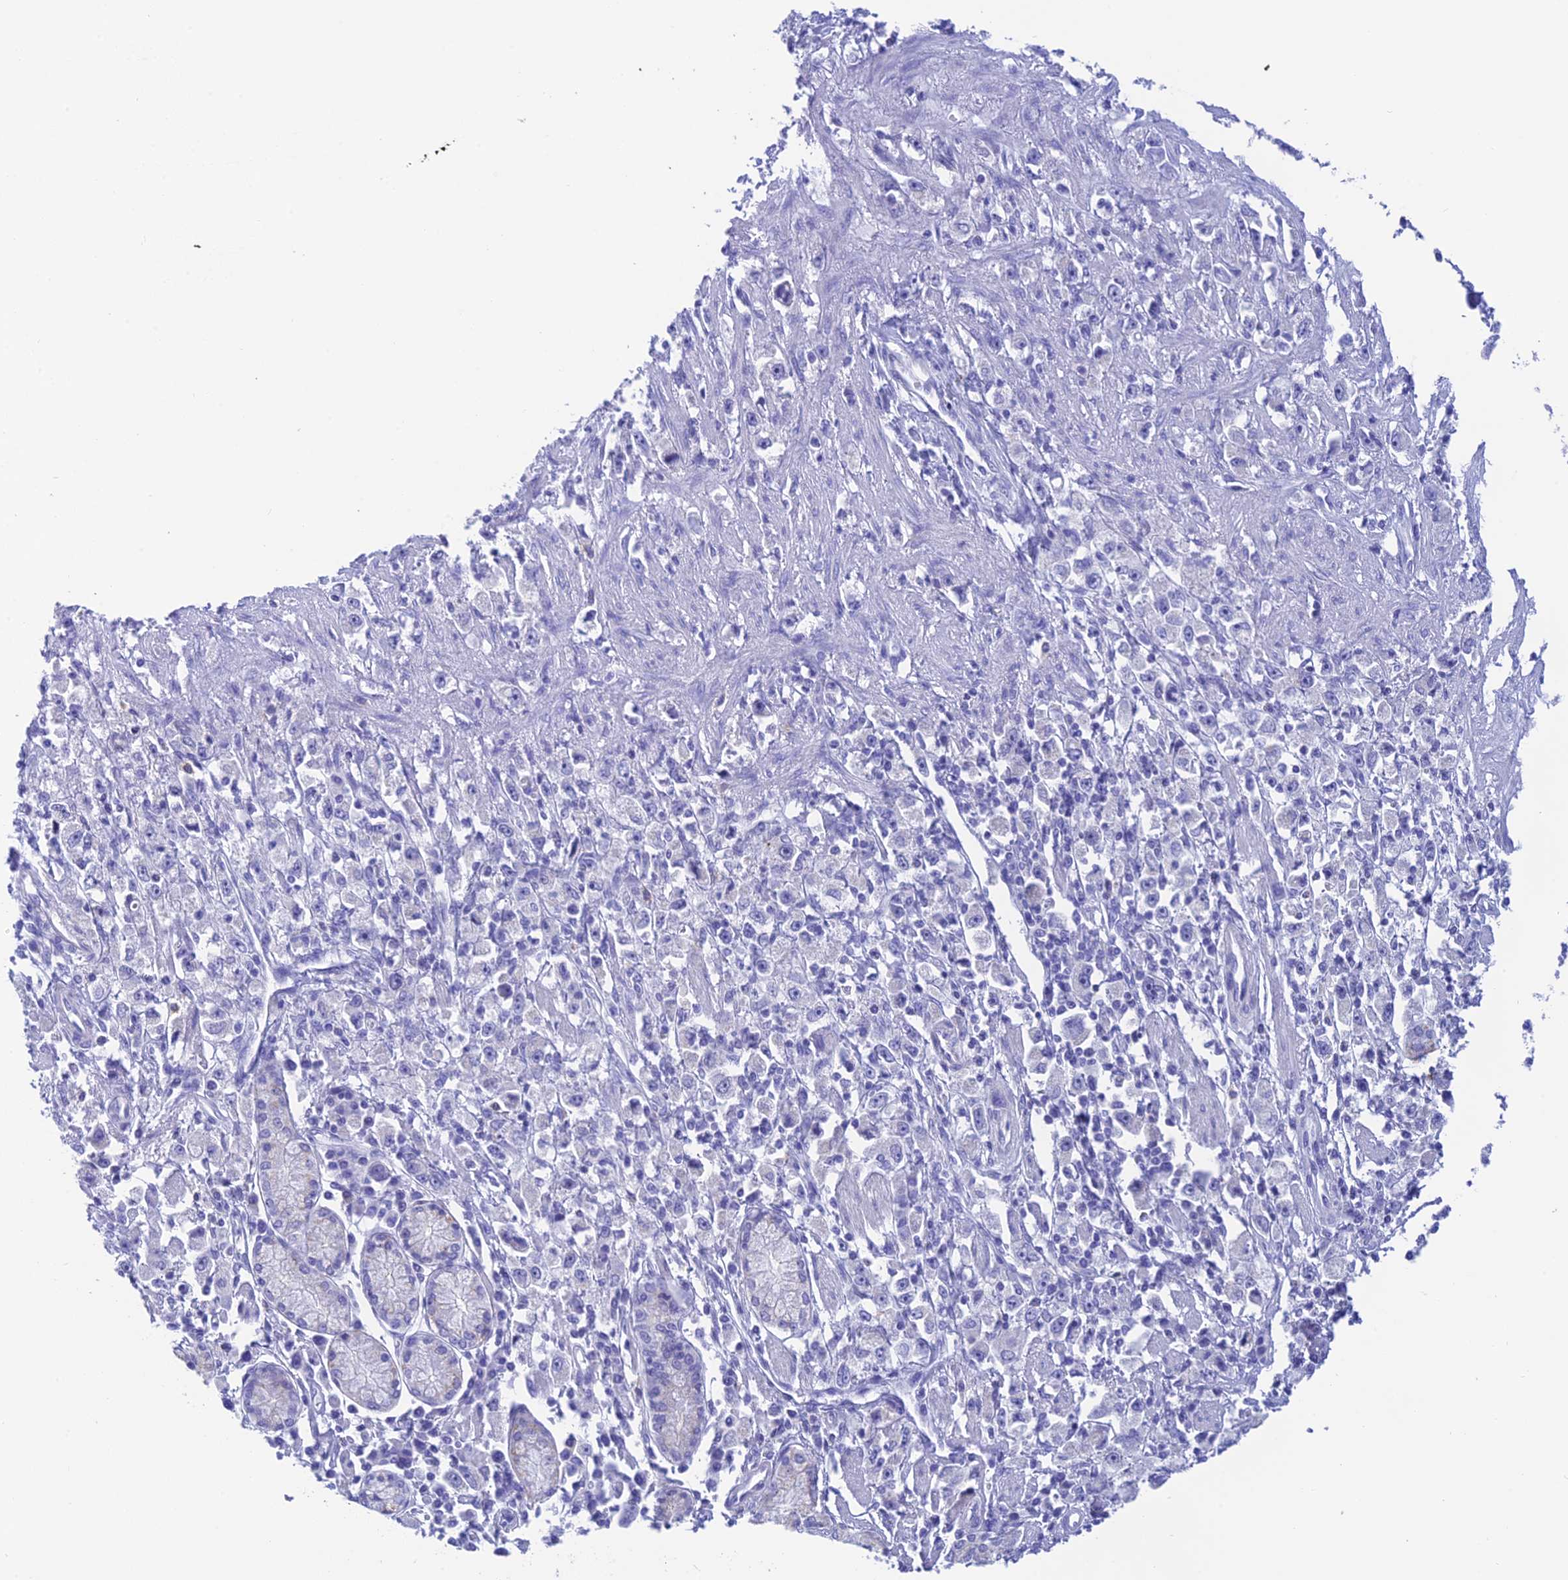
{"staining": {"intensity": "negative", "quantity": "none", "location": "none"}, "tissue": "stomach cancer", "cell_type": "Tumor cells", "image_type": "cancer", "snomed": [{"axis": "morphology", "description": "Adenocarcinoma, NOS"}, {"axis": "topography", "description": "Stomach"}], "caption": "The histopathology image displays no significant positivity in tumor cells of stomach cancer (adenocarcinoma).", "gene": "KDELR3", "patient": {"sex": "female", "age": 59}}